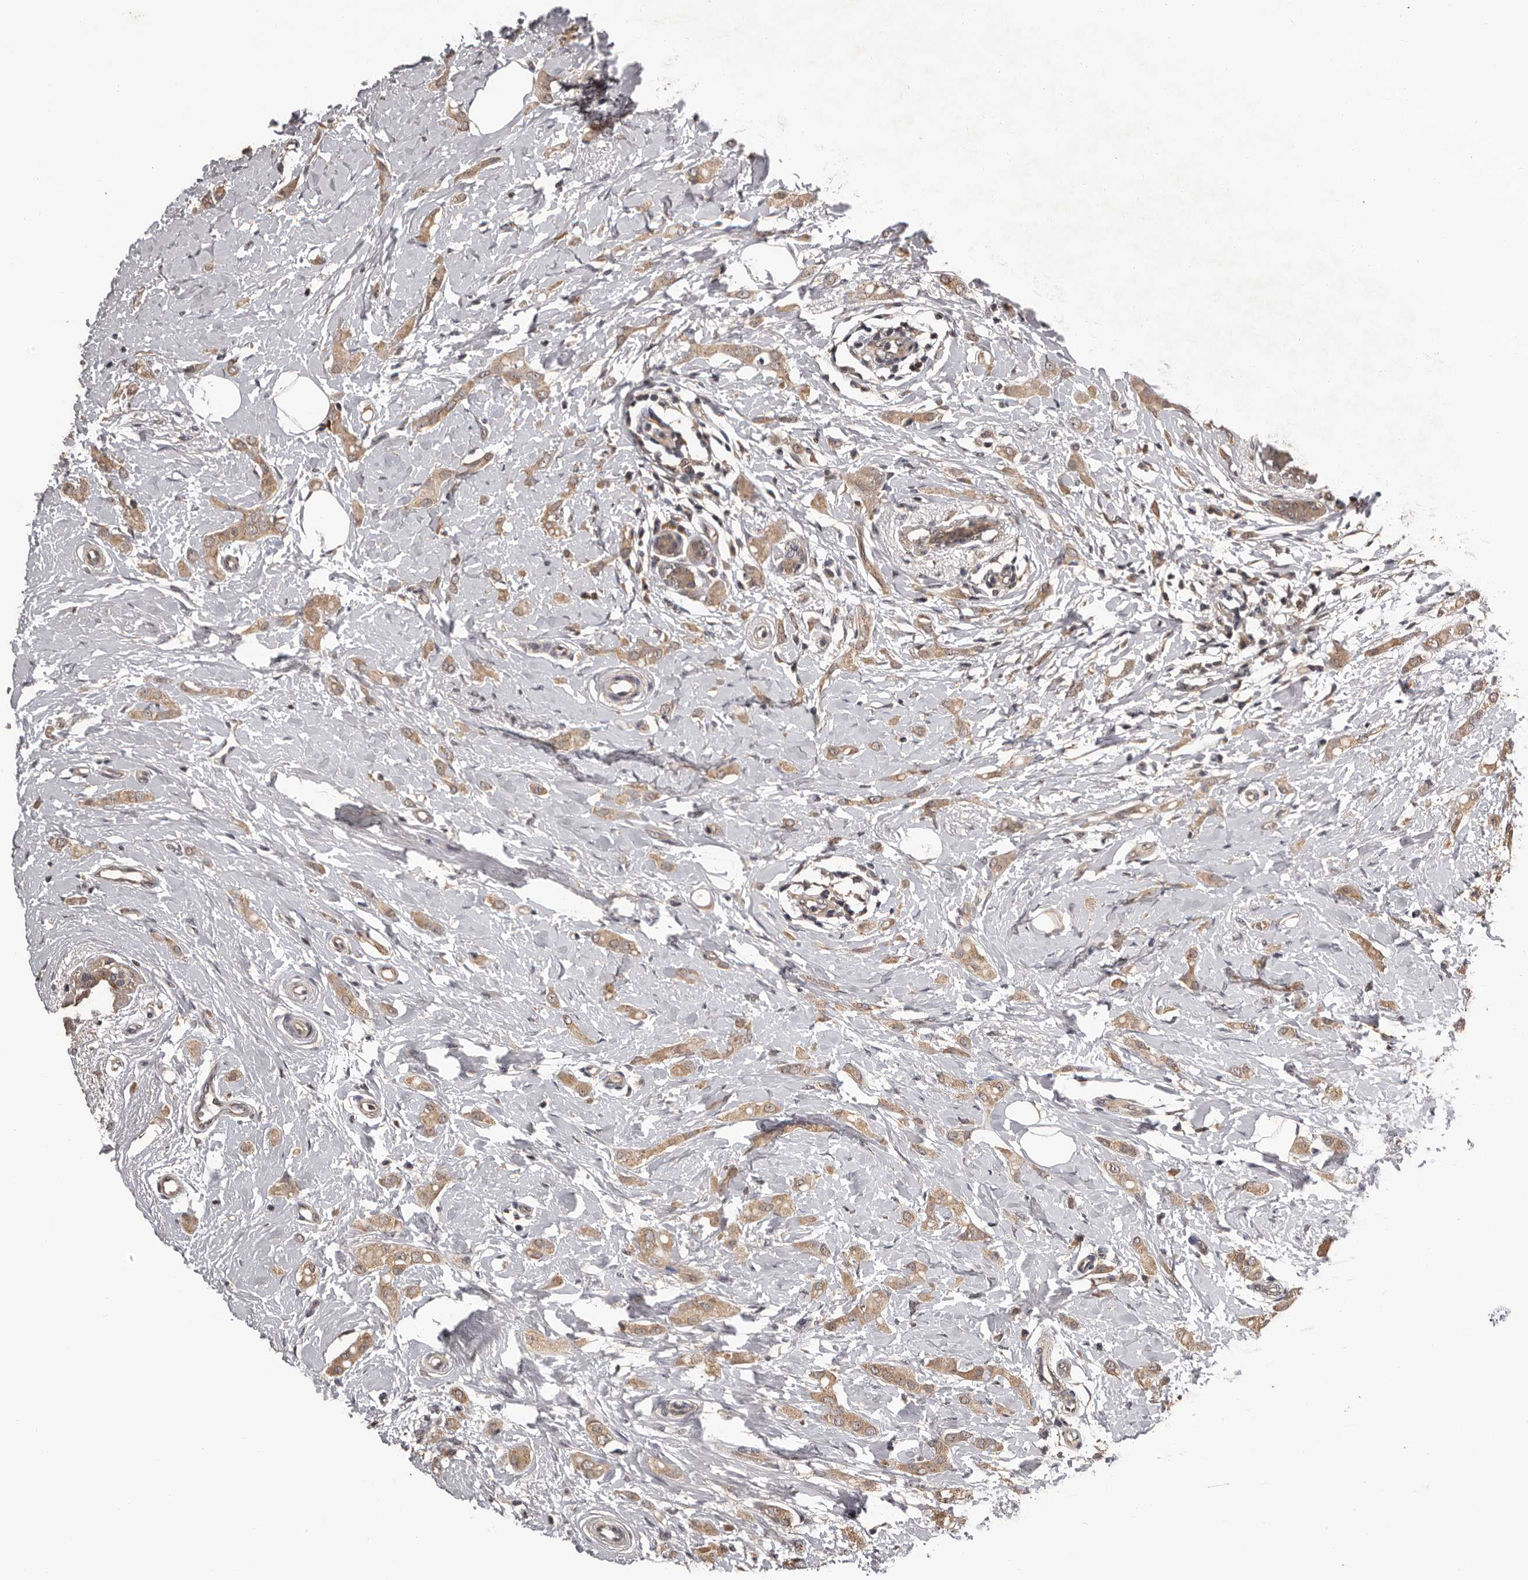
{"staining": {"intensity": "weak", "quantity": ">75%", "location": "cytoplasmic/membranous"}, "tissue": "breast cancer", "cell_type": "Tumor cells", "image_type": "cancer", "snomed": [{"axis": "morphology", "description": "Lobular carcinoma"}, {"axis": "topography", "description": "Breast"}], "caption": "Immunohistochemistry (IHC) (DAB) staining of breast cancer (lobular carcinoma) reveals weak cytoplasmic/membranous protein staining in approximately >75% of tumor cells.", "gene": "VPS37A", "patient": {"sex": "female", "age": 55}}